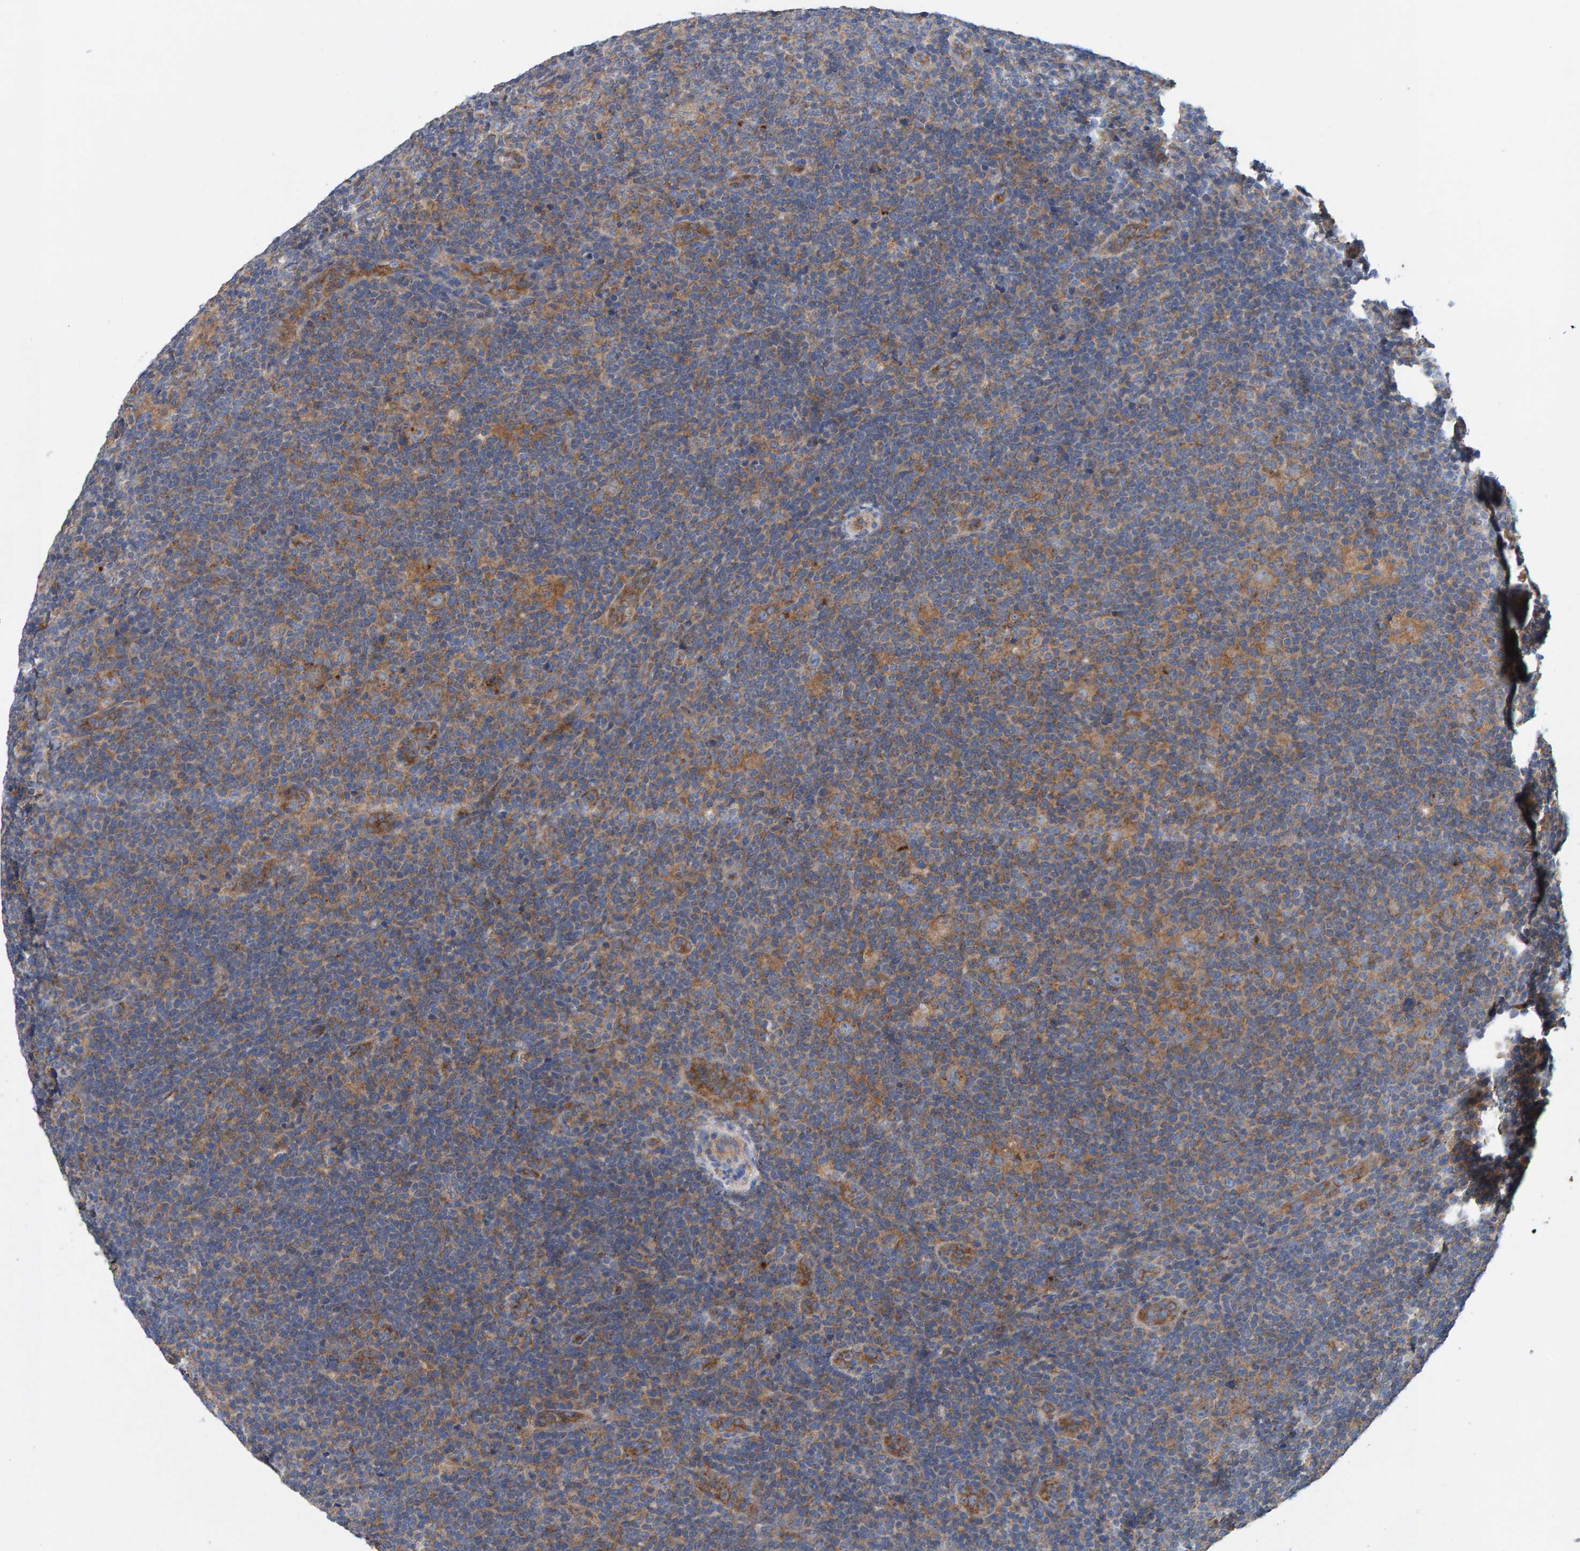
{"staining": {"intensity": "weak", "quantity": ">75%", "location": "cytoplasmic/membranous"}, "tissue": "lymphoma", "cell_type": "Tumor cells", "image_type": "cancer", "snomed": [{"axis": "morphology", "description": "Hodgkin's disease, NOS"}, {"axis": "topography", "description": "Lymph node"}], "caption": "A brown stain shows weak cytoplasmic/membranous staining of a protein in Hodgkin's disease tumor cells.", "gene": "MKLN1", "patient": {"sex": "female", "age": 57}}